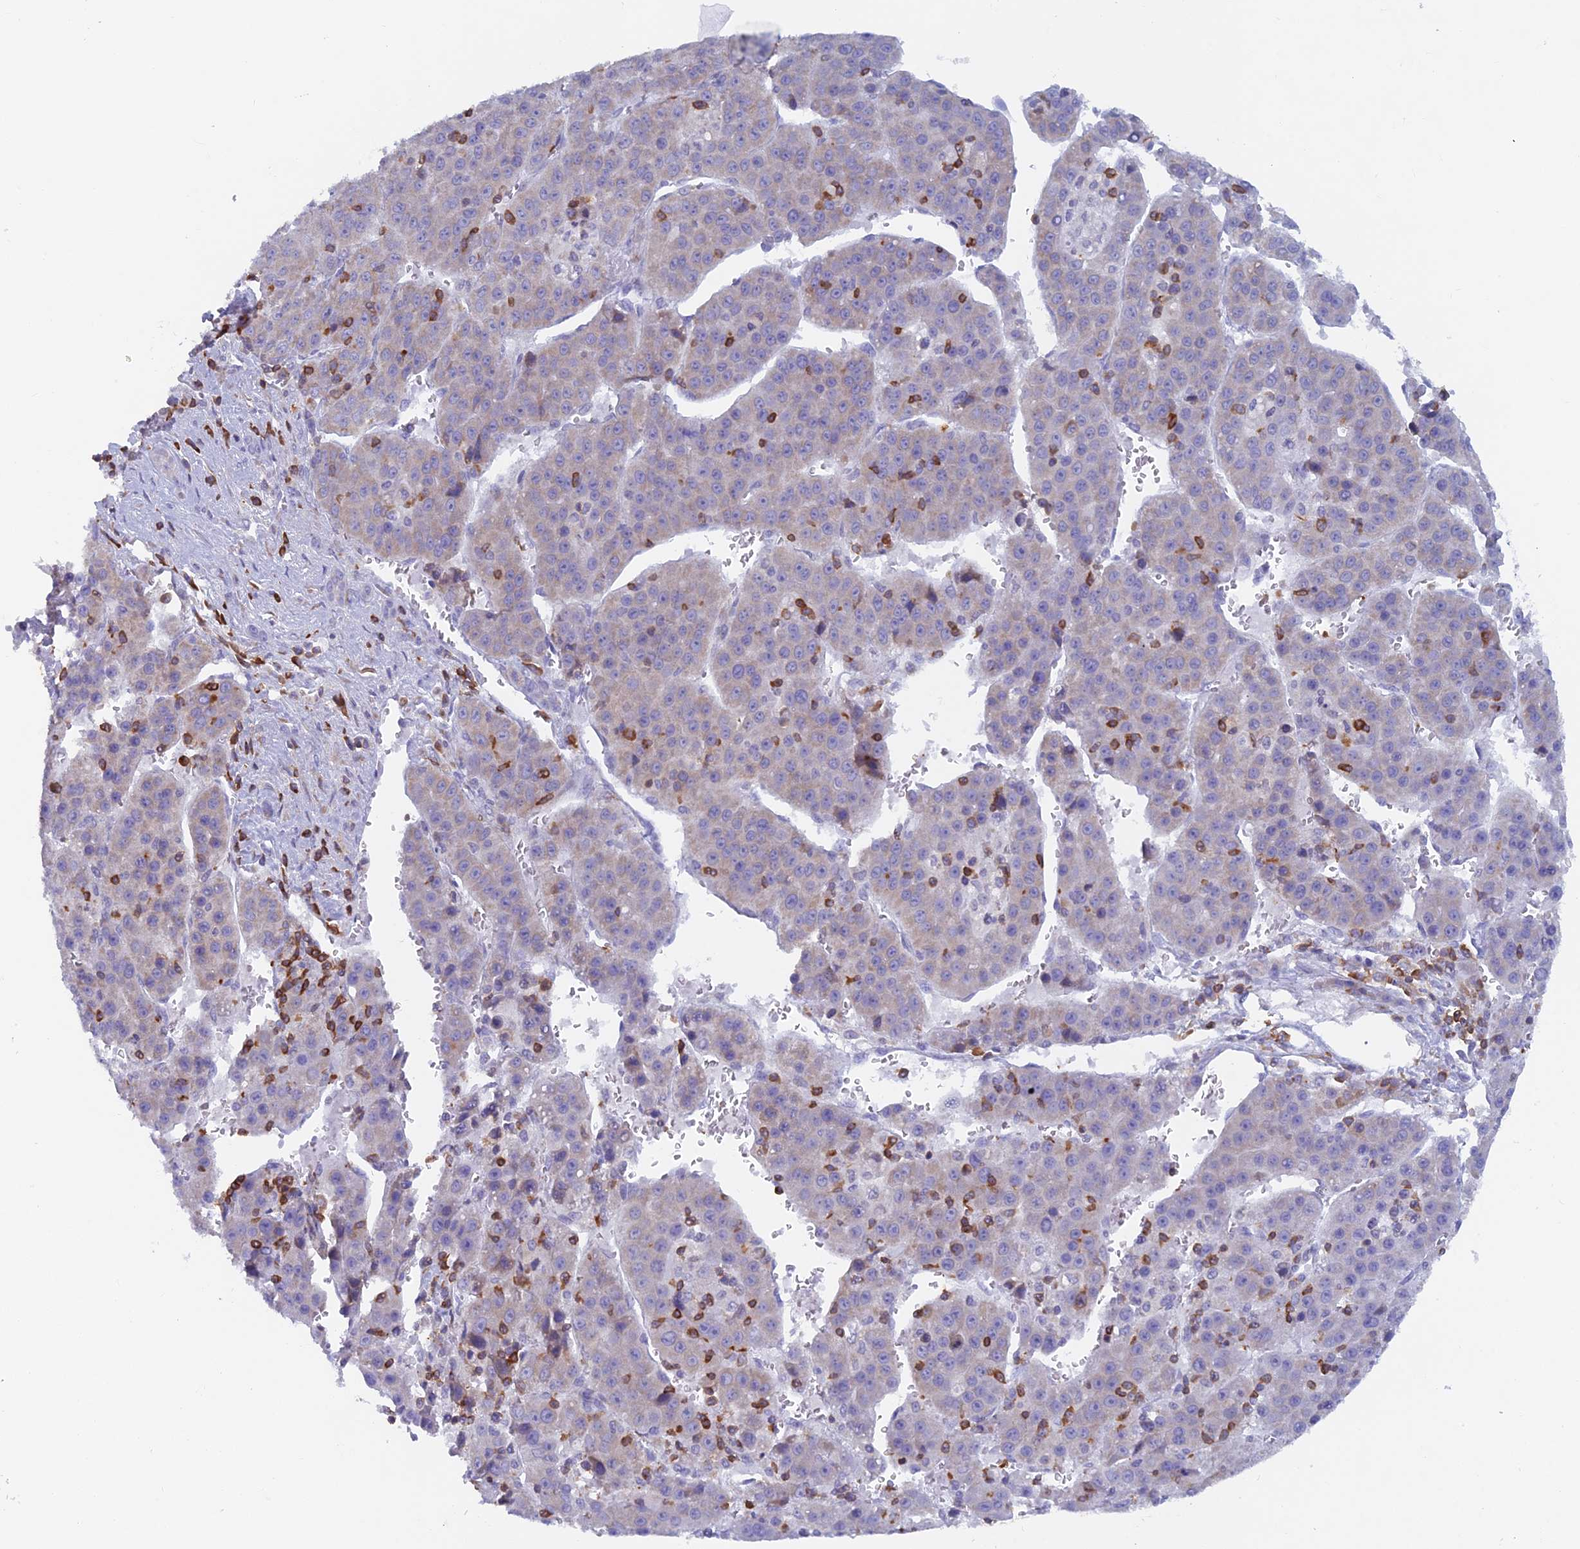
{"staining": {"intensity": "negative", "quantity": "none", "location": "none"}, "tissue": "liver cancer", "cell_type": "Tumor cells", "image_type": "cancer", "snomed": [{"axis": "morphology", "description": "Carcinoma, Hepatocellular, NOS"}, {"axis": "topography", "description": "Liver"}], "caption": "A photomicrograph of human hepatocellular carcinoma (liver) is negative for staining in tumor cells.", "gene": "ABI3BP", "patient": {"sex": "female", "age": 53}}